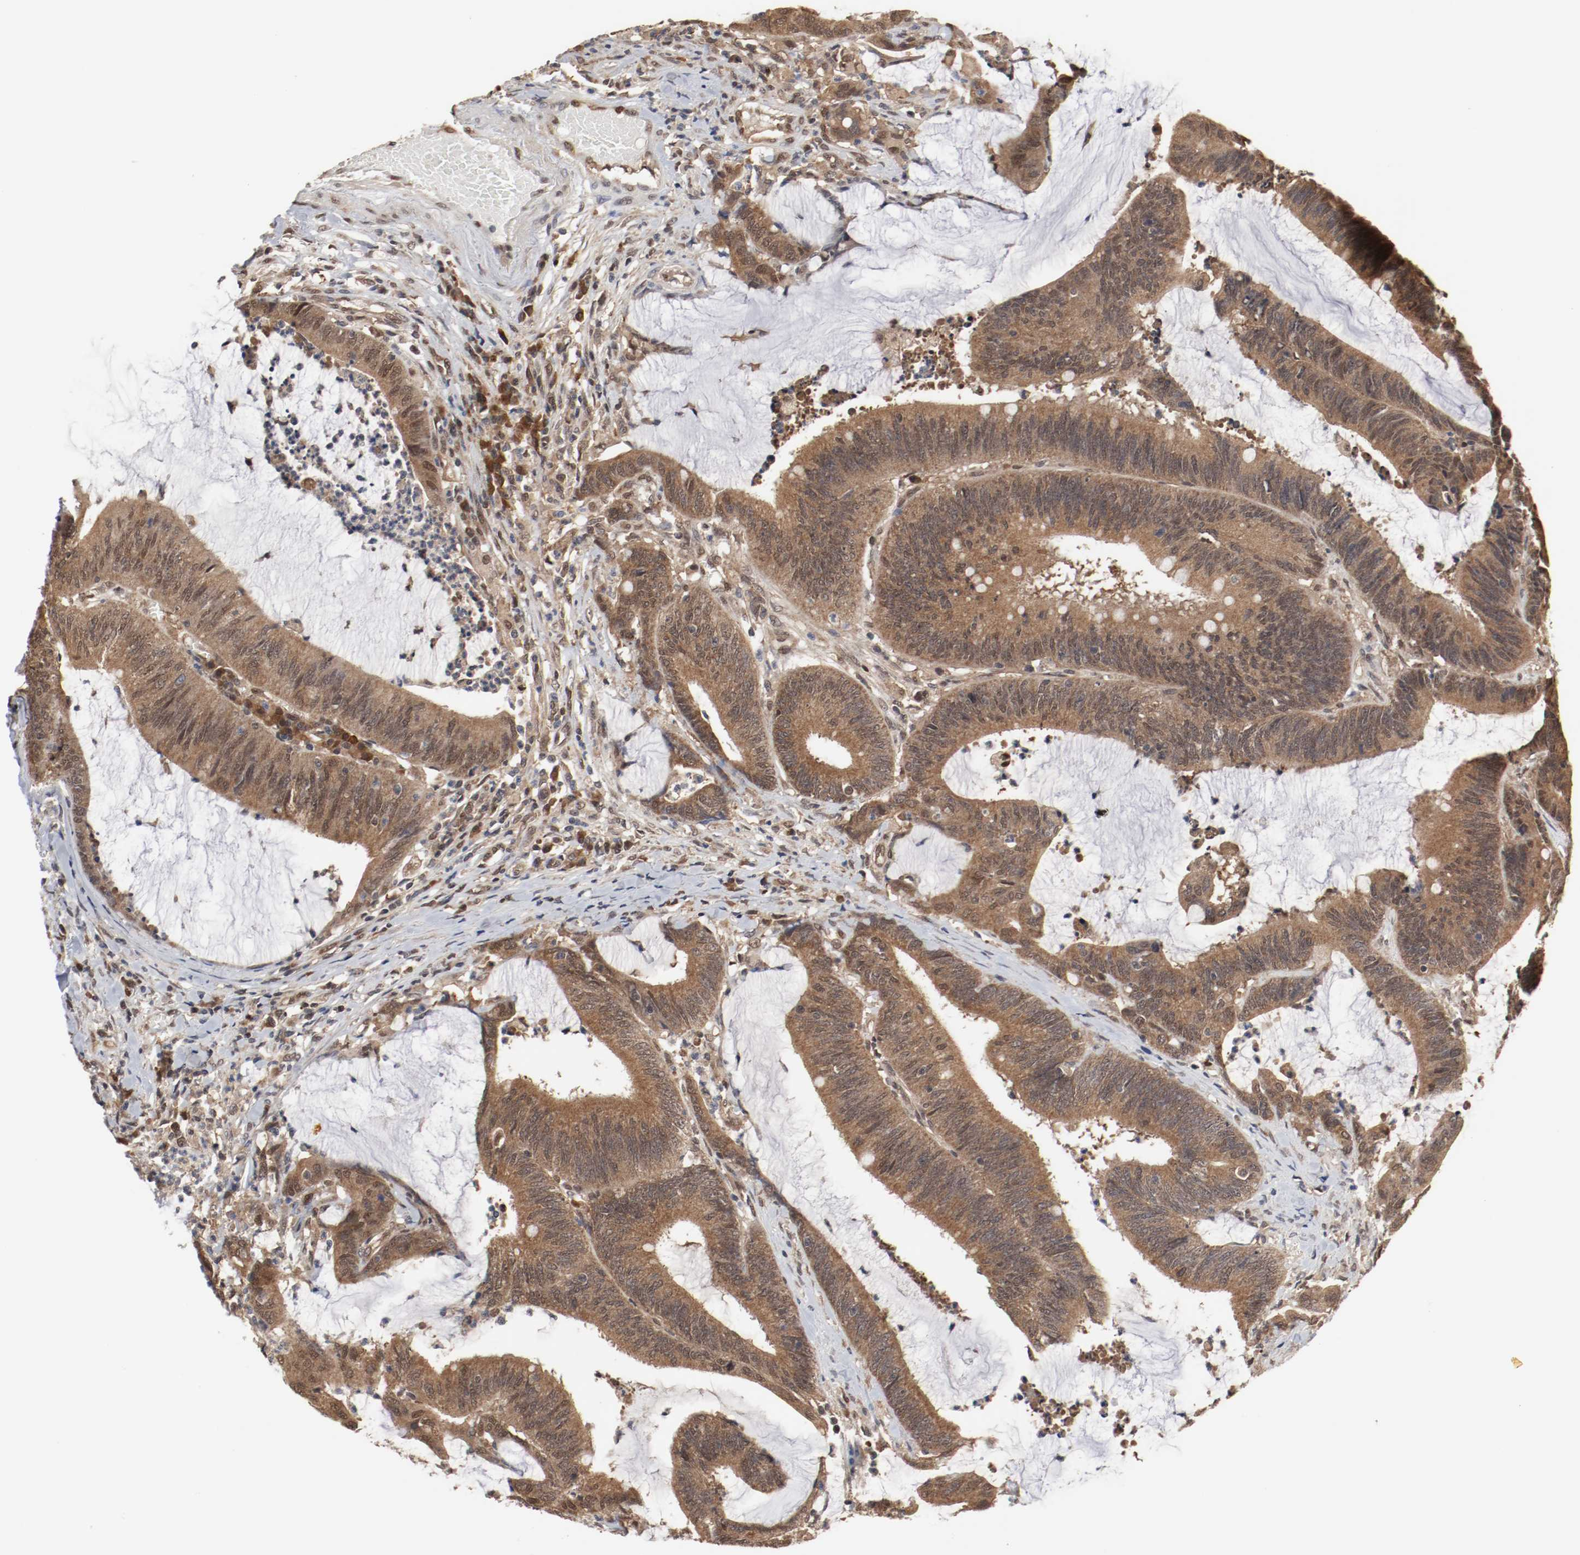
{"staining": {"intensity": "strong", "quantity": ">75%", "location": "cytoplasmic/membranous,nuclear"}, "tissue": "colorectal cancer", "cell_type": "Tumor cells", "image_type": "cancer", "snomed": [{"axis": "morphology", "description": "Adenocarcinoma, NOS"}, {"axis": "topography", "description": "Rectum"}], "caption": "Protein analysis of colorectal cancer tissue reveals strong cytoplasmic/membranous and nuclear staining in about >75% of tumor cells.", "gene": "AFG3L2", "patient": {"sex": "female", "age": 66}}